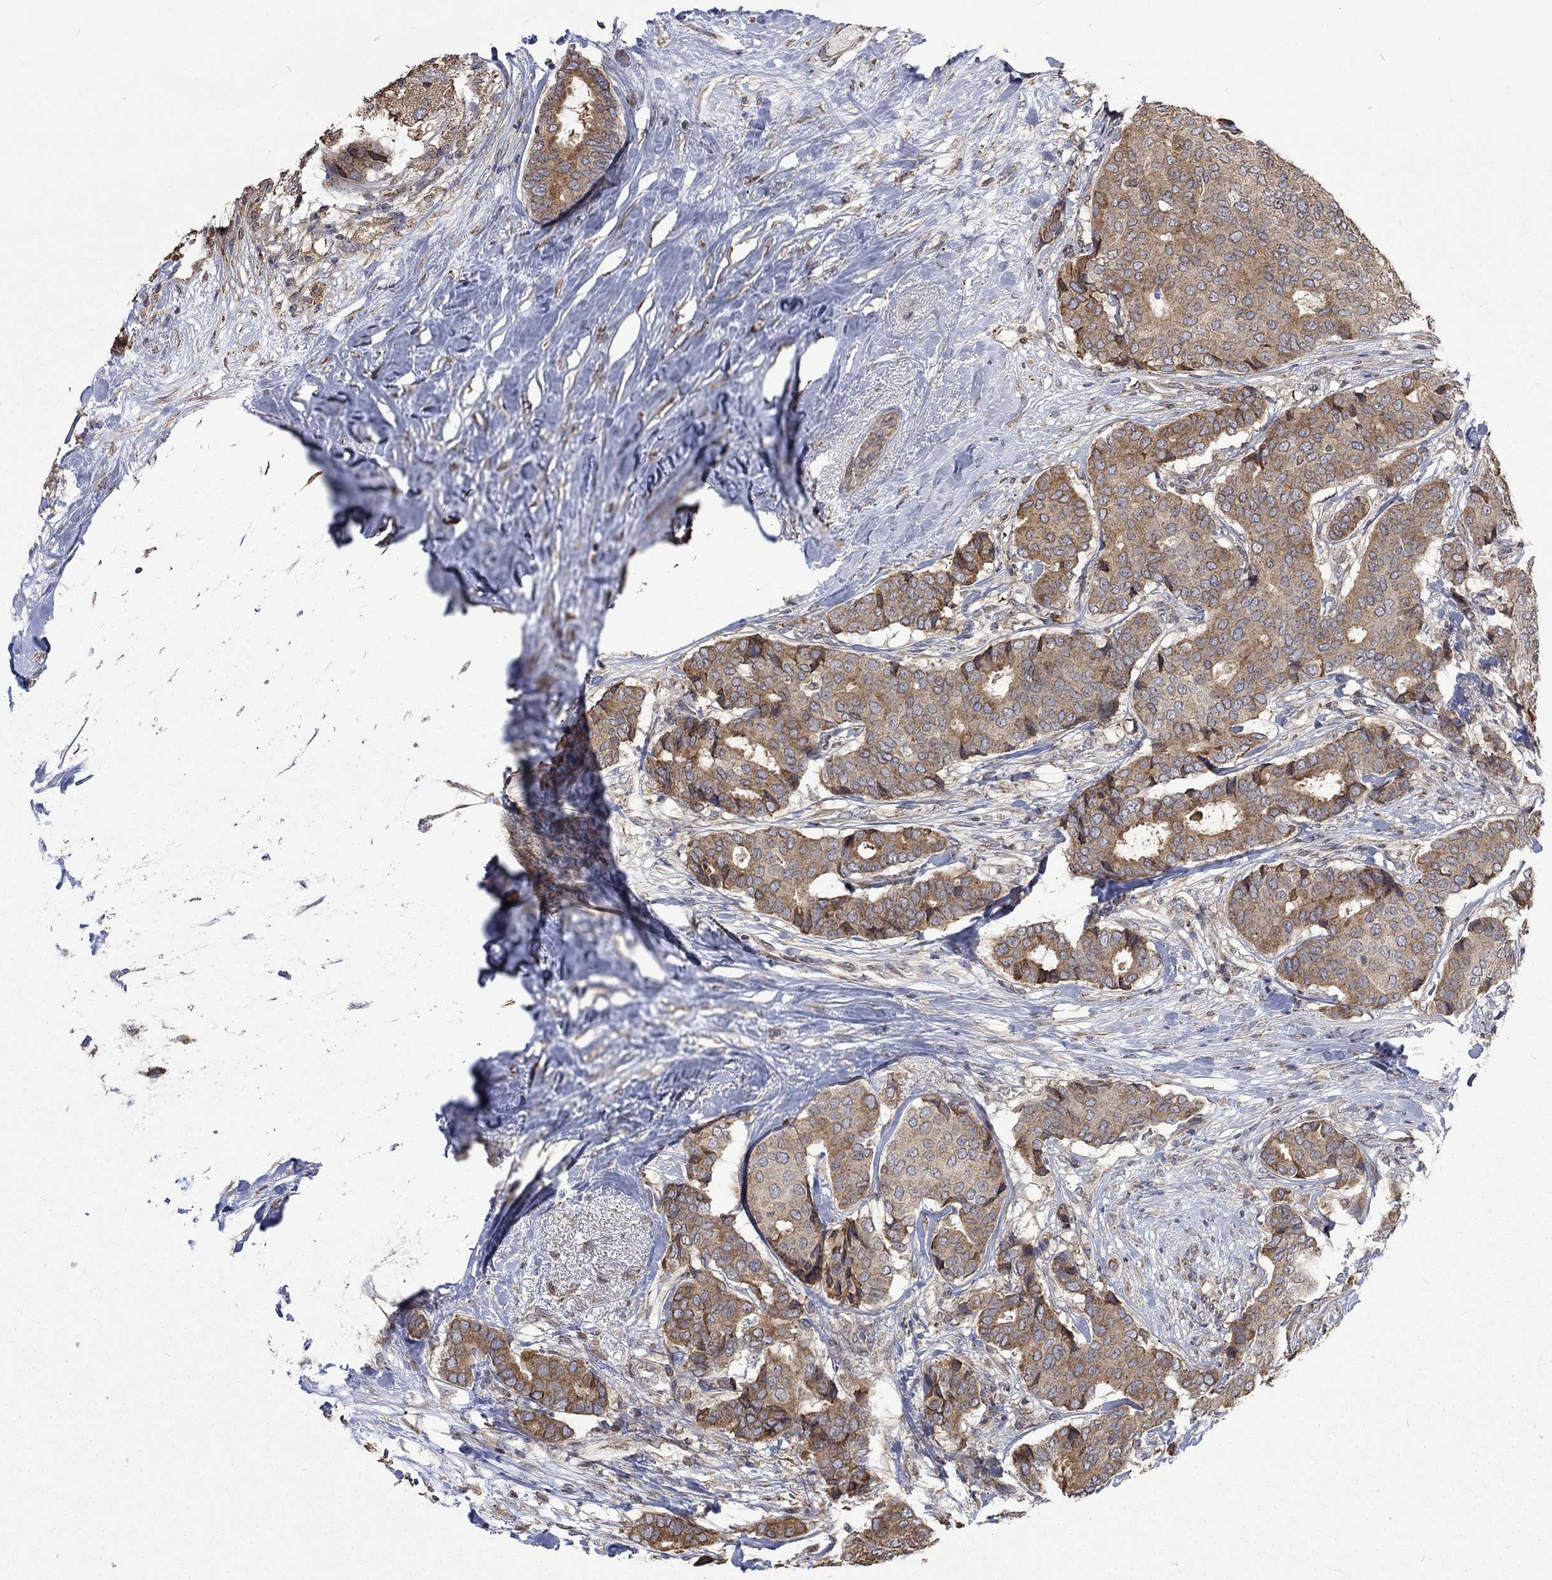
{"staining": {"intensity": "moderate", "quantity": "25%-75%", "location": "cytoplasmic/membranous"}, "tissue": "breast cancer", "cell_type": "Tumor cells", "image_type": "cancer", "snomed": [{"axis": "morphology", "description": "Duct carcinoma"}, {"axis": "topography", "description": "Breast"}], "caption": "Moderate cytoplasmic/membranous protein staining is appreciated in approximately 25%-75% of tumor cells in breast intraductal carcinoma.", "gene": "ESRRA", "patient": {"sex": "female", "age": 75}}